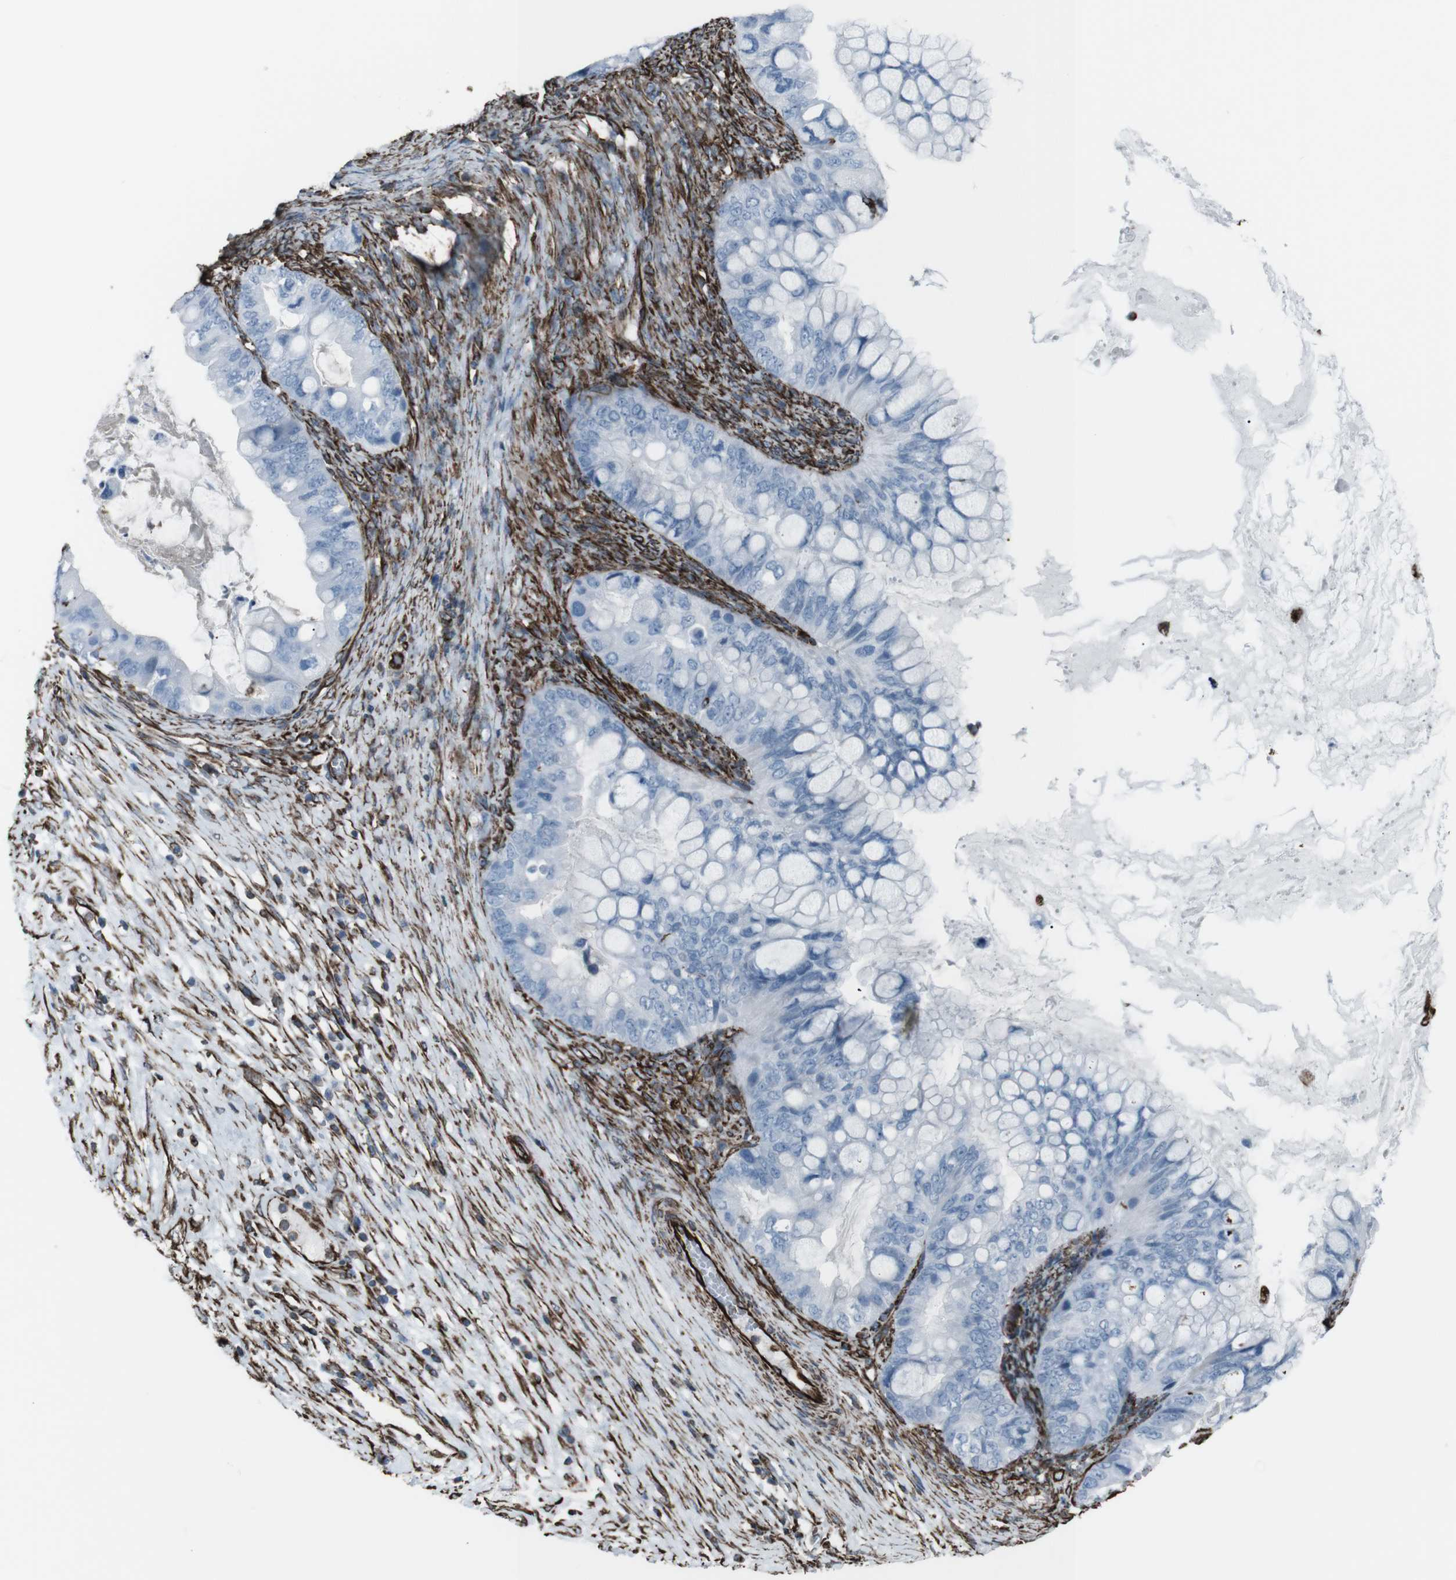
{"staining": {"intensity": "negative", "quantity": "none", "location": "none"}, "tissue": "ovarian cancer", "cell_type": "Tumor cells", "image_type": "cancer", "snomed": [{"axis": "morphology", "description": "Cystadenocarcinoma, mucinous, NOS"}, {"axis": "topography", "description": "Ovary"}], "caption": "This histopathology image is of ovarian mucinous cystadenocarcinoma stained with immunohistochemistry (IHC) to label a protein in brown with the nuclei are counter-stained blue. There is no staining in tumor cells. (Immunohistochemistry, brightfield microscopy, high magnification).", "gene": "ZDHHC6", "patient": {"sex": "female", "age": 80}}